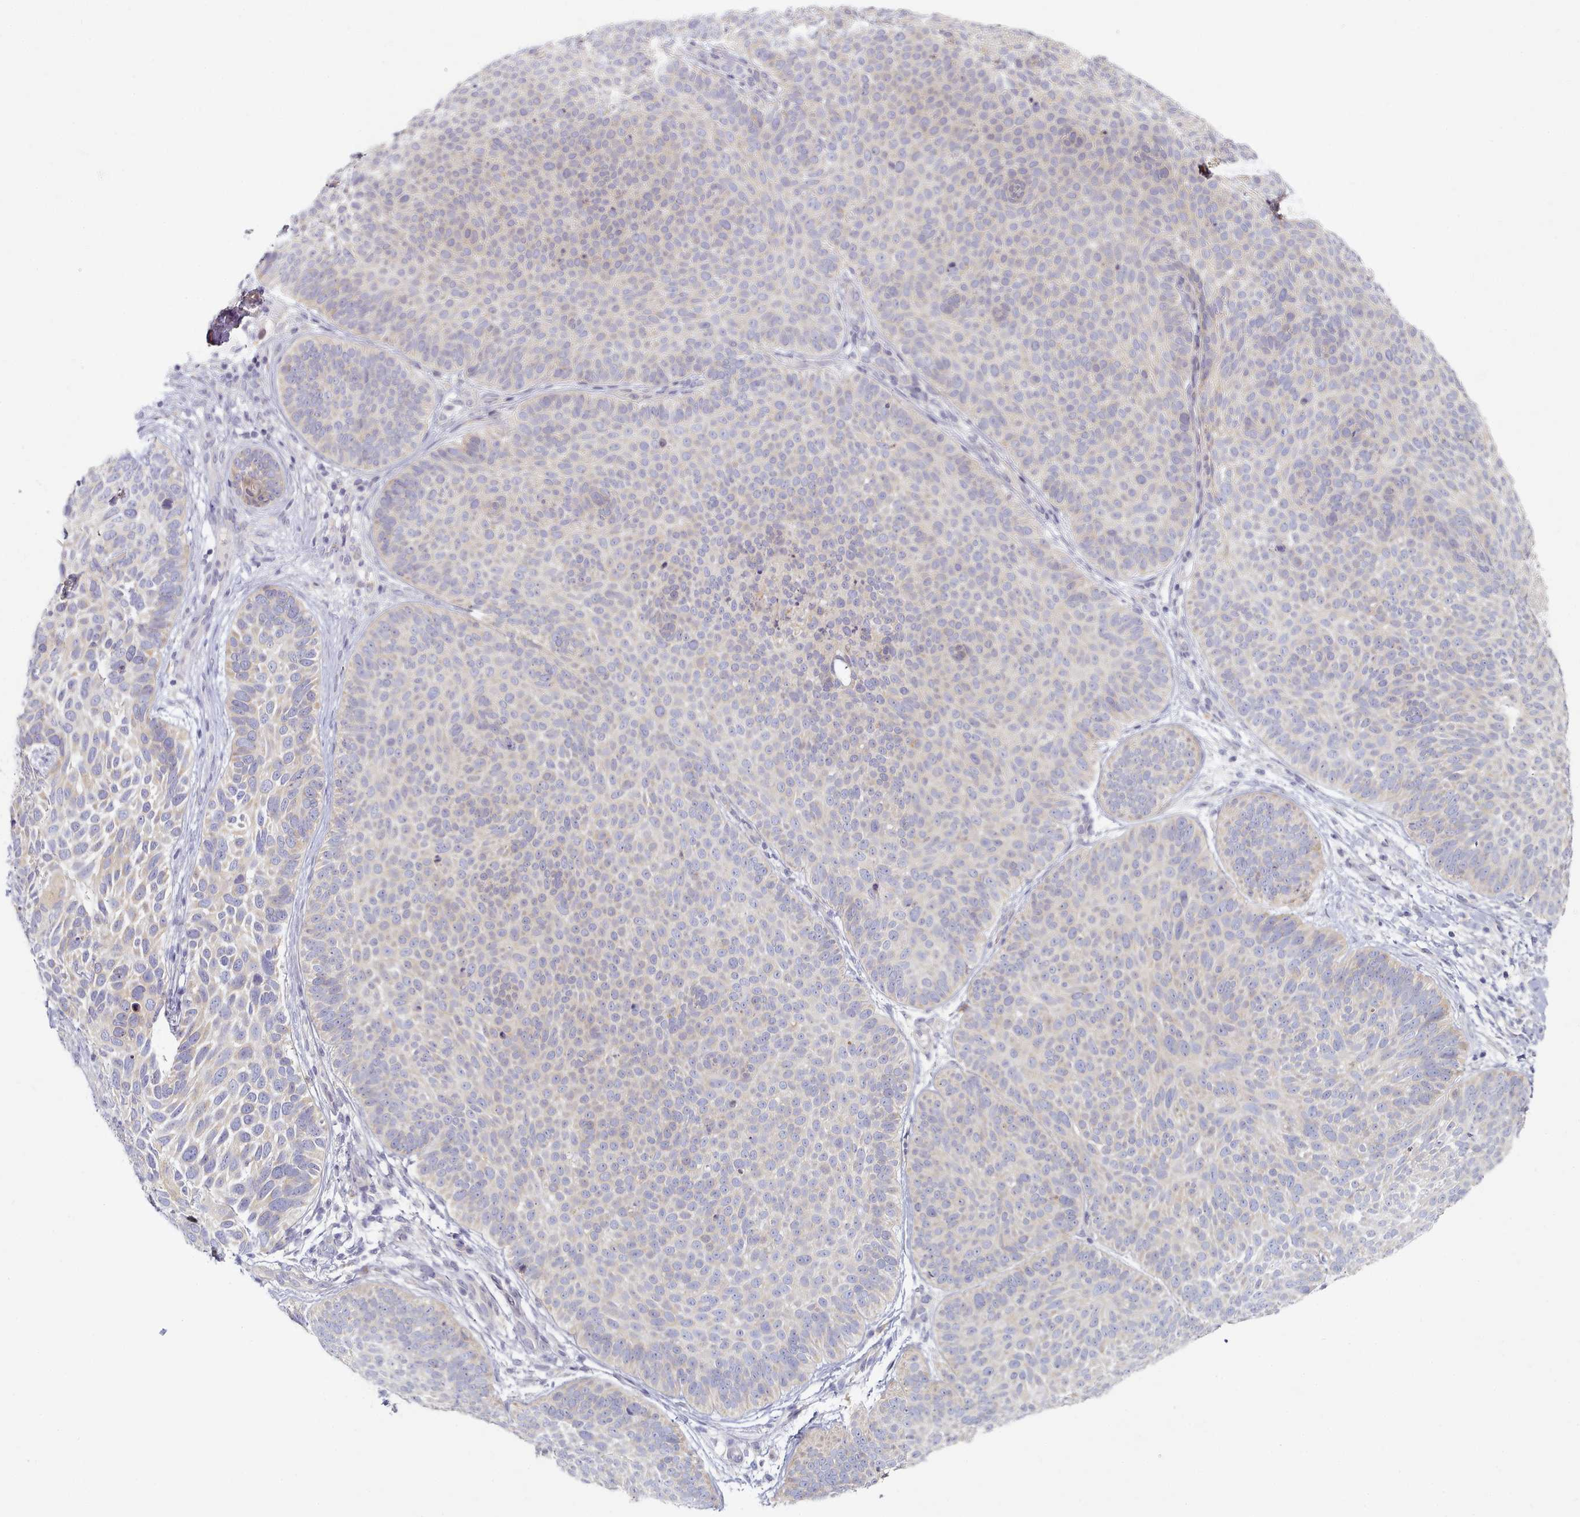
{"staining": {"intensity": "weak", "quantity": "<25%", "location": "cytoplasmic/membranous"}, "tissue": "skin cancer", "cell_type": "Tumor cells", "image_type": "cancer", "snomed": [{"axis": "morphology", "description": "Basal cell carcinoma"}, {"axis": "topography", "description": "Skin"}], "caption": "The immunohistochemistry micrograph has no significant positivity in tumor cells of skin cancer tissue.", "gene": "TYW1B", "patient": {"sex": "male", "age": 85}}